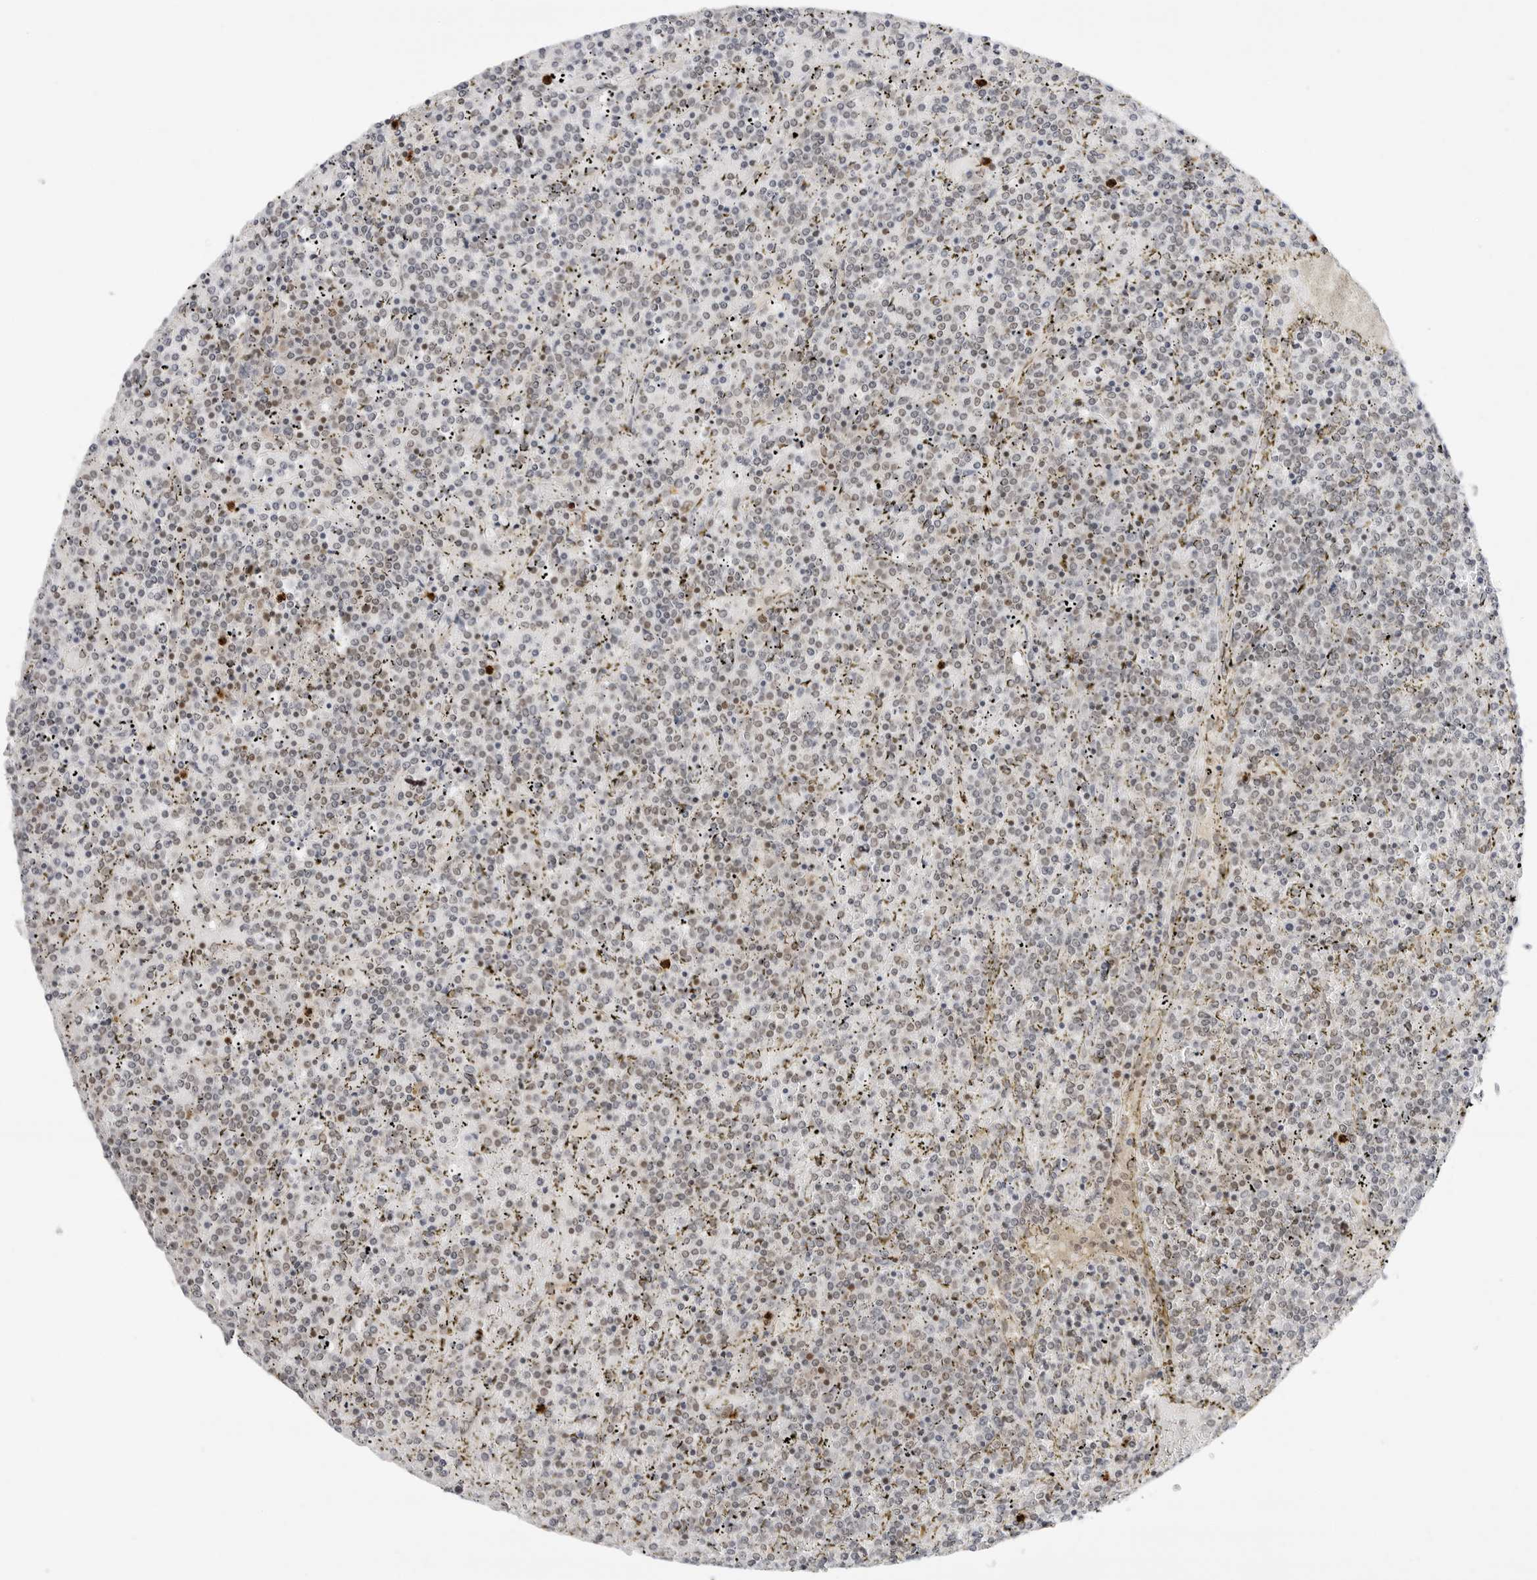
{"staining": {"intensity": "negative", "quantity": "none", "location": "none"}, "tissue": "lymphoma", "cell_type": "Tumor cells", "image_type": "cancer", "snomed": [{"axis": "morphology", "description": "Malignant lymphoma, non-Hodgkin's type, Low grade"}, {"axis": "topography", "description": "Spleen"}], "caption": "There is no significant expression in tumor cells of lymphoma.", "gene": "PPP2R5C", "patient": {"sex": "female", "age": 19}}